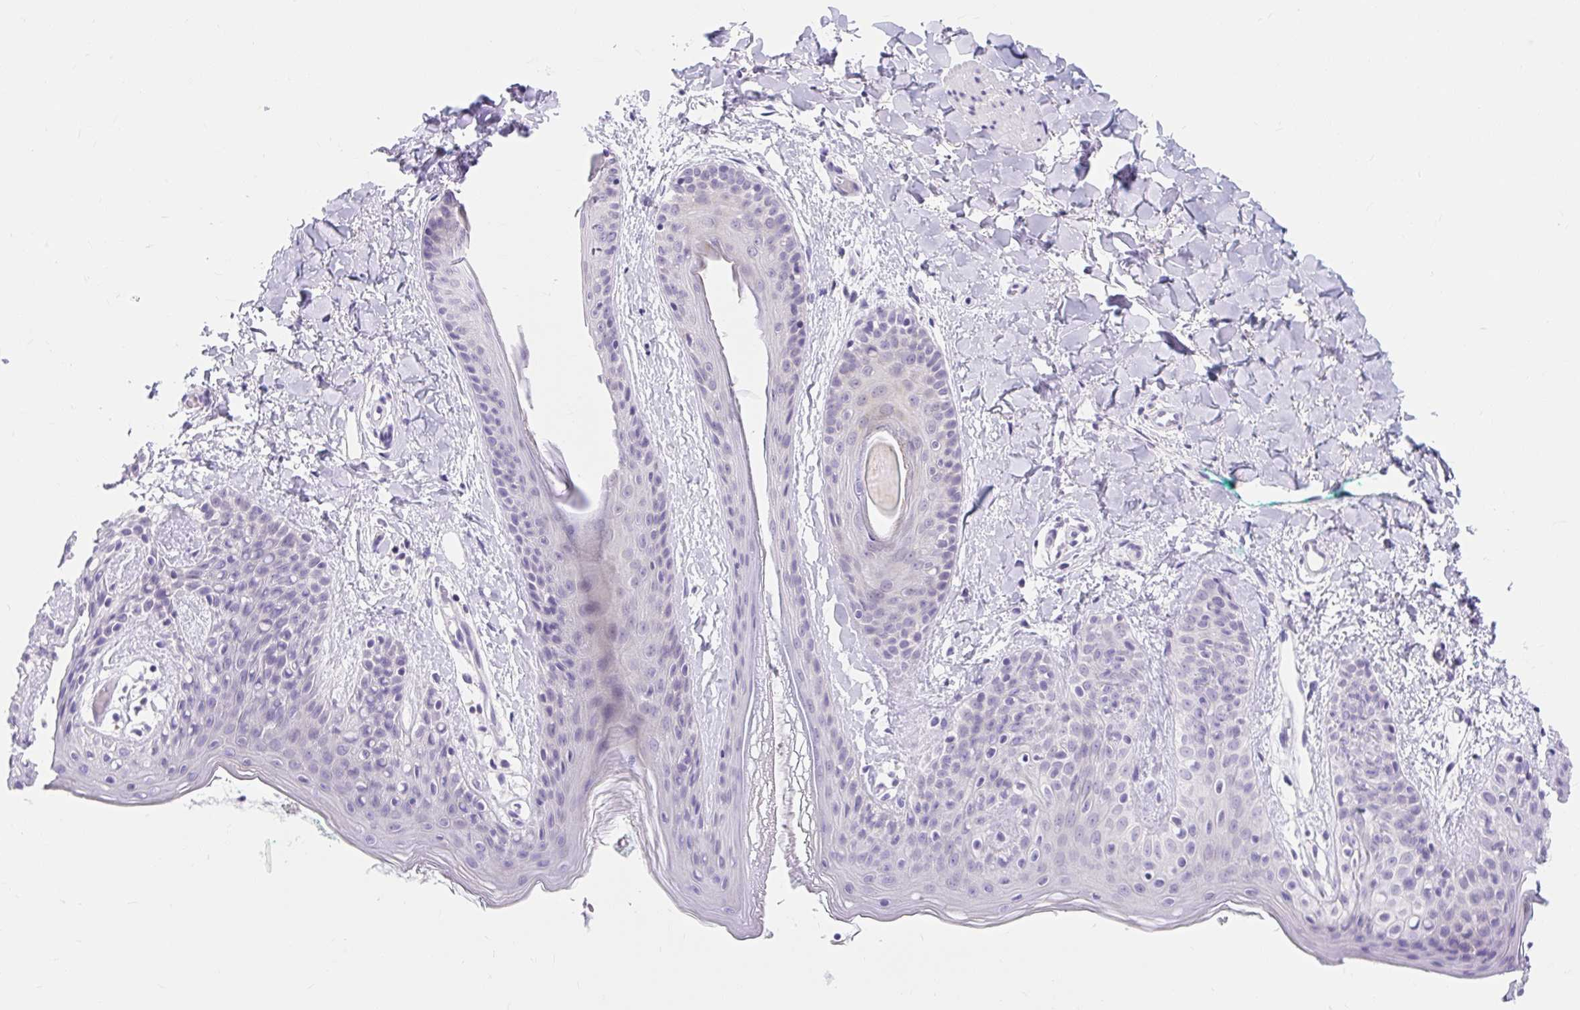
{"staining": {"intensity": "negative", "quantity": "none", "location": "none"}, "tissue": "skin", "cell_type": "Fibroblasts", "image_type": "normal", "snomed": [{"axis": "morphology", "description": "Normal tissue, NOS"}, {"axis": "topography", "description": "Skin"}], "caption": "Immunohistochemistry image of benign skin: skin stained with DAB (3,3'-diaminobenzidine) demonstrates no significant protein expression in fibroblasts. (DAB (3,3'-diaminobenzidine) IHC visualized using brightfield microscopy, high magnification).", "gene": "ITPK1", "patient": {"sex": "male", "age": 16}}